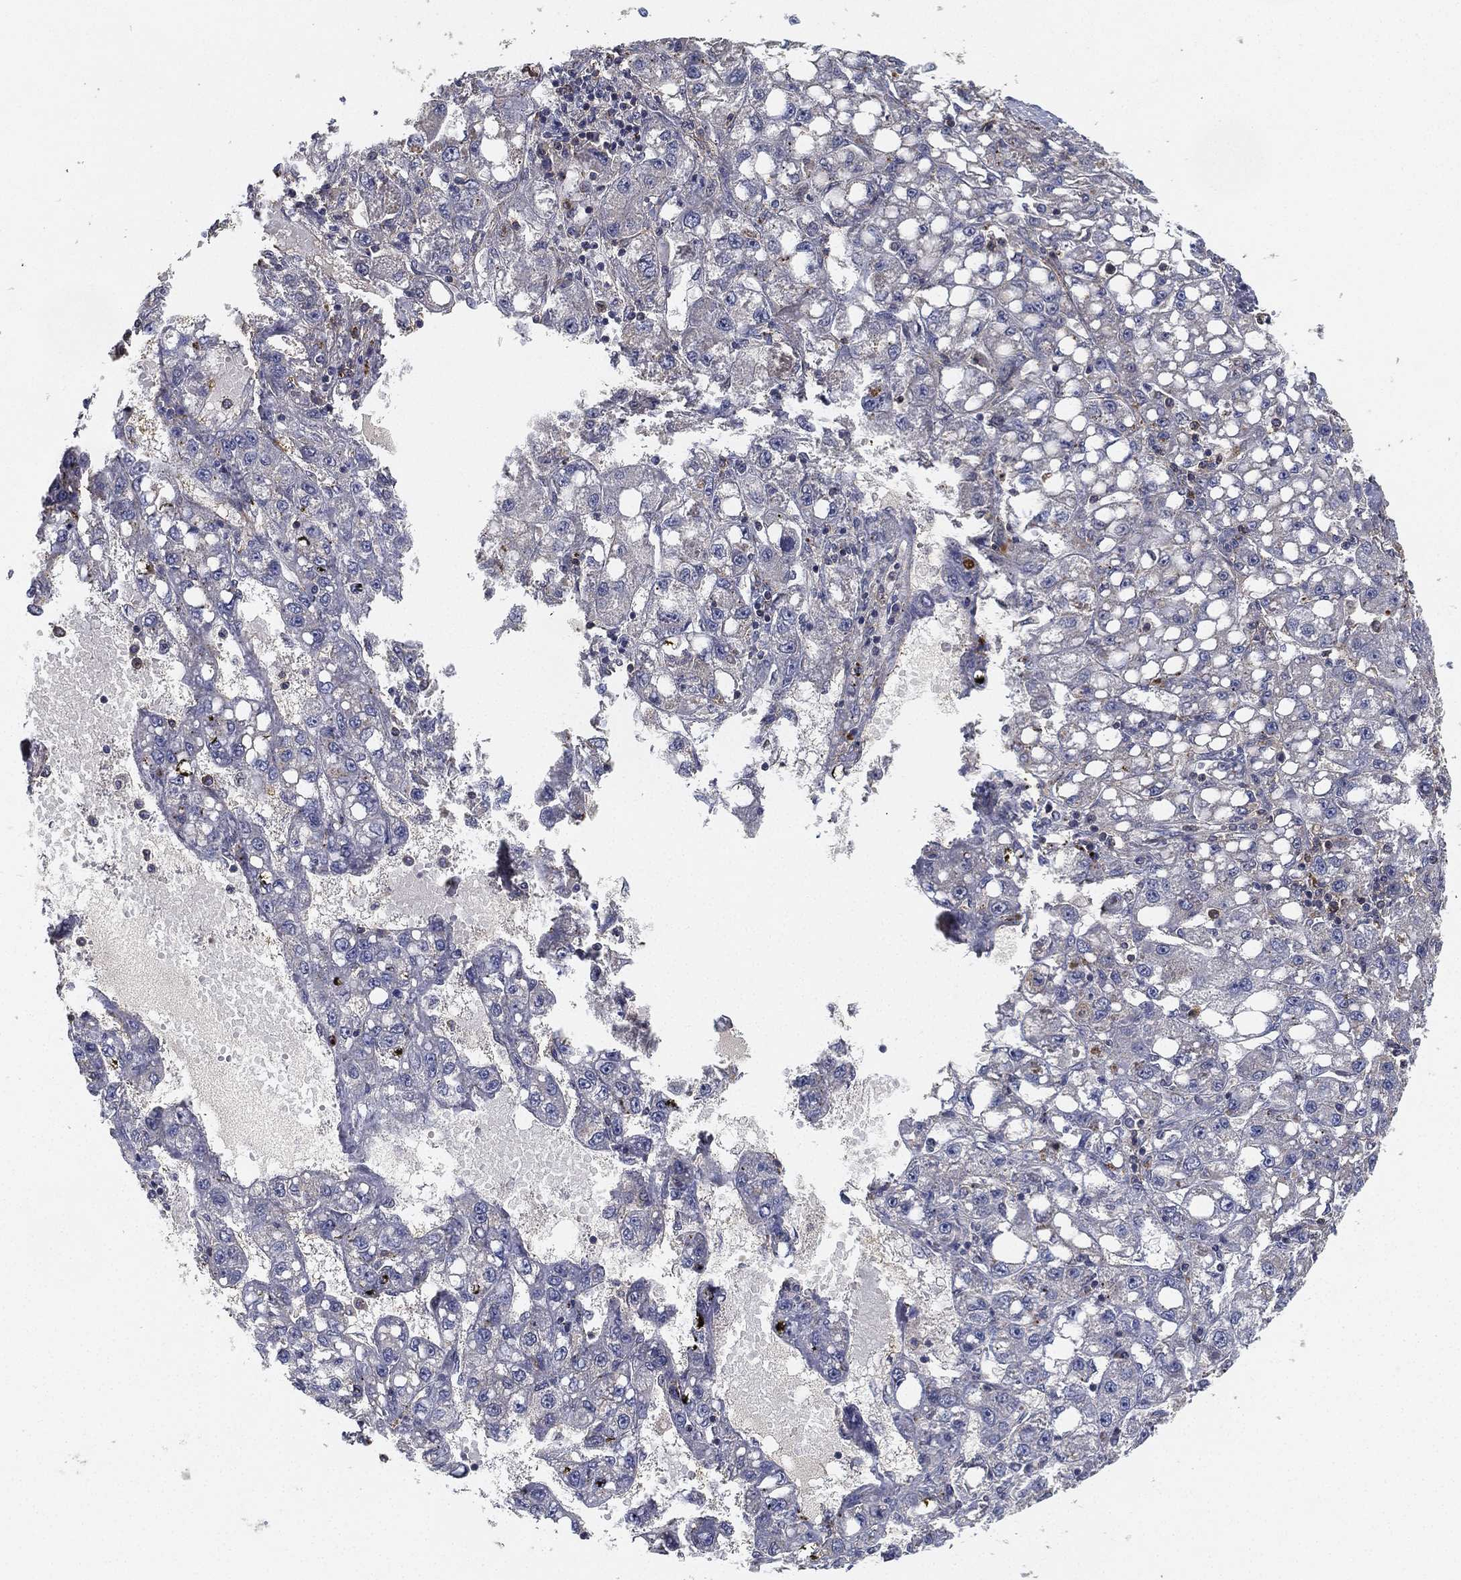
{"staining": {"intensity": "negative", "quantity": "none", "location": "none"}, "tissue": "liver cancer", "cell_type": "Tumor cells", "image_type": "cancer", "snomed": [{"axis": "morphology", "description": "Carcinoma, Hepatocellular, NOS"}, {"axis": "topography", "description": "Liver"}], "caption": "The image shows no staining of tumor cells in liver cancer (hepatocellular carcinoma).", "gene": "CFAP251", "patient": {"sex": "female", "age": 65}}